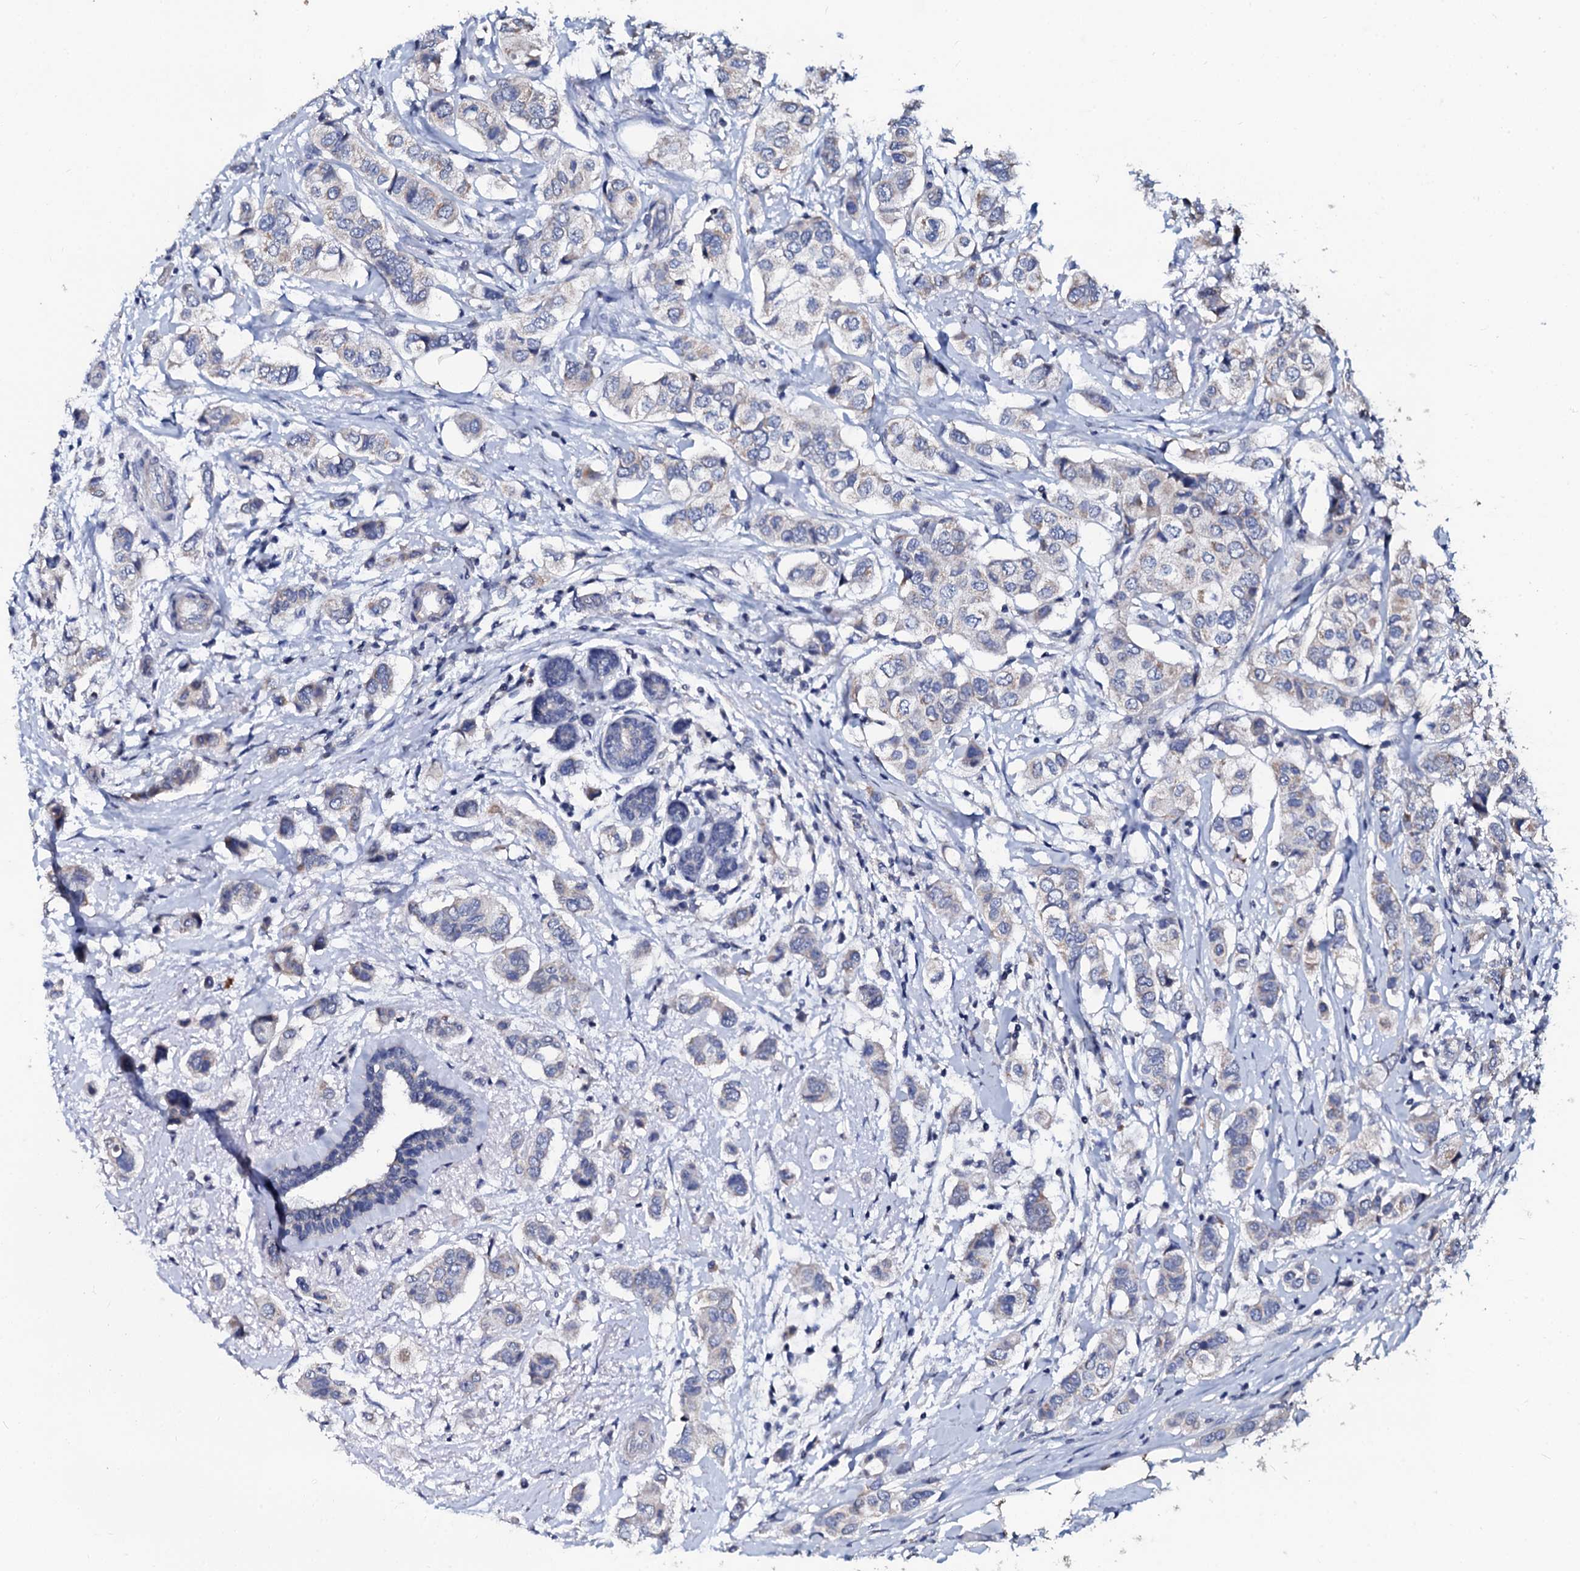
{"staining": {"intensity": "weak", "quantity": "<25%", "location": "cytoplasmic/membranous"}, "tissue": "breast cancer", "cell_type": "Tumor cells", "image_type": "cancer", "snomed": [{"axis": "morphology", "description": "Lobular carcinoma"}, {"axis": "topography", "description": "Breast"}], "caption": "There is no significant staining in tumor cells of lobular carcinoma (breast).", "gene": "SLC37A4", "patient": {"sex": "female", "age": 51}}